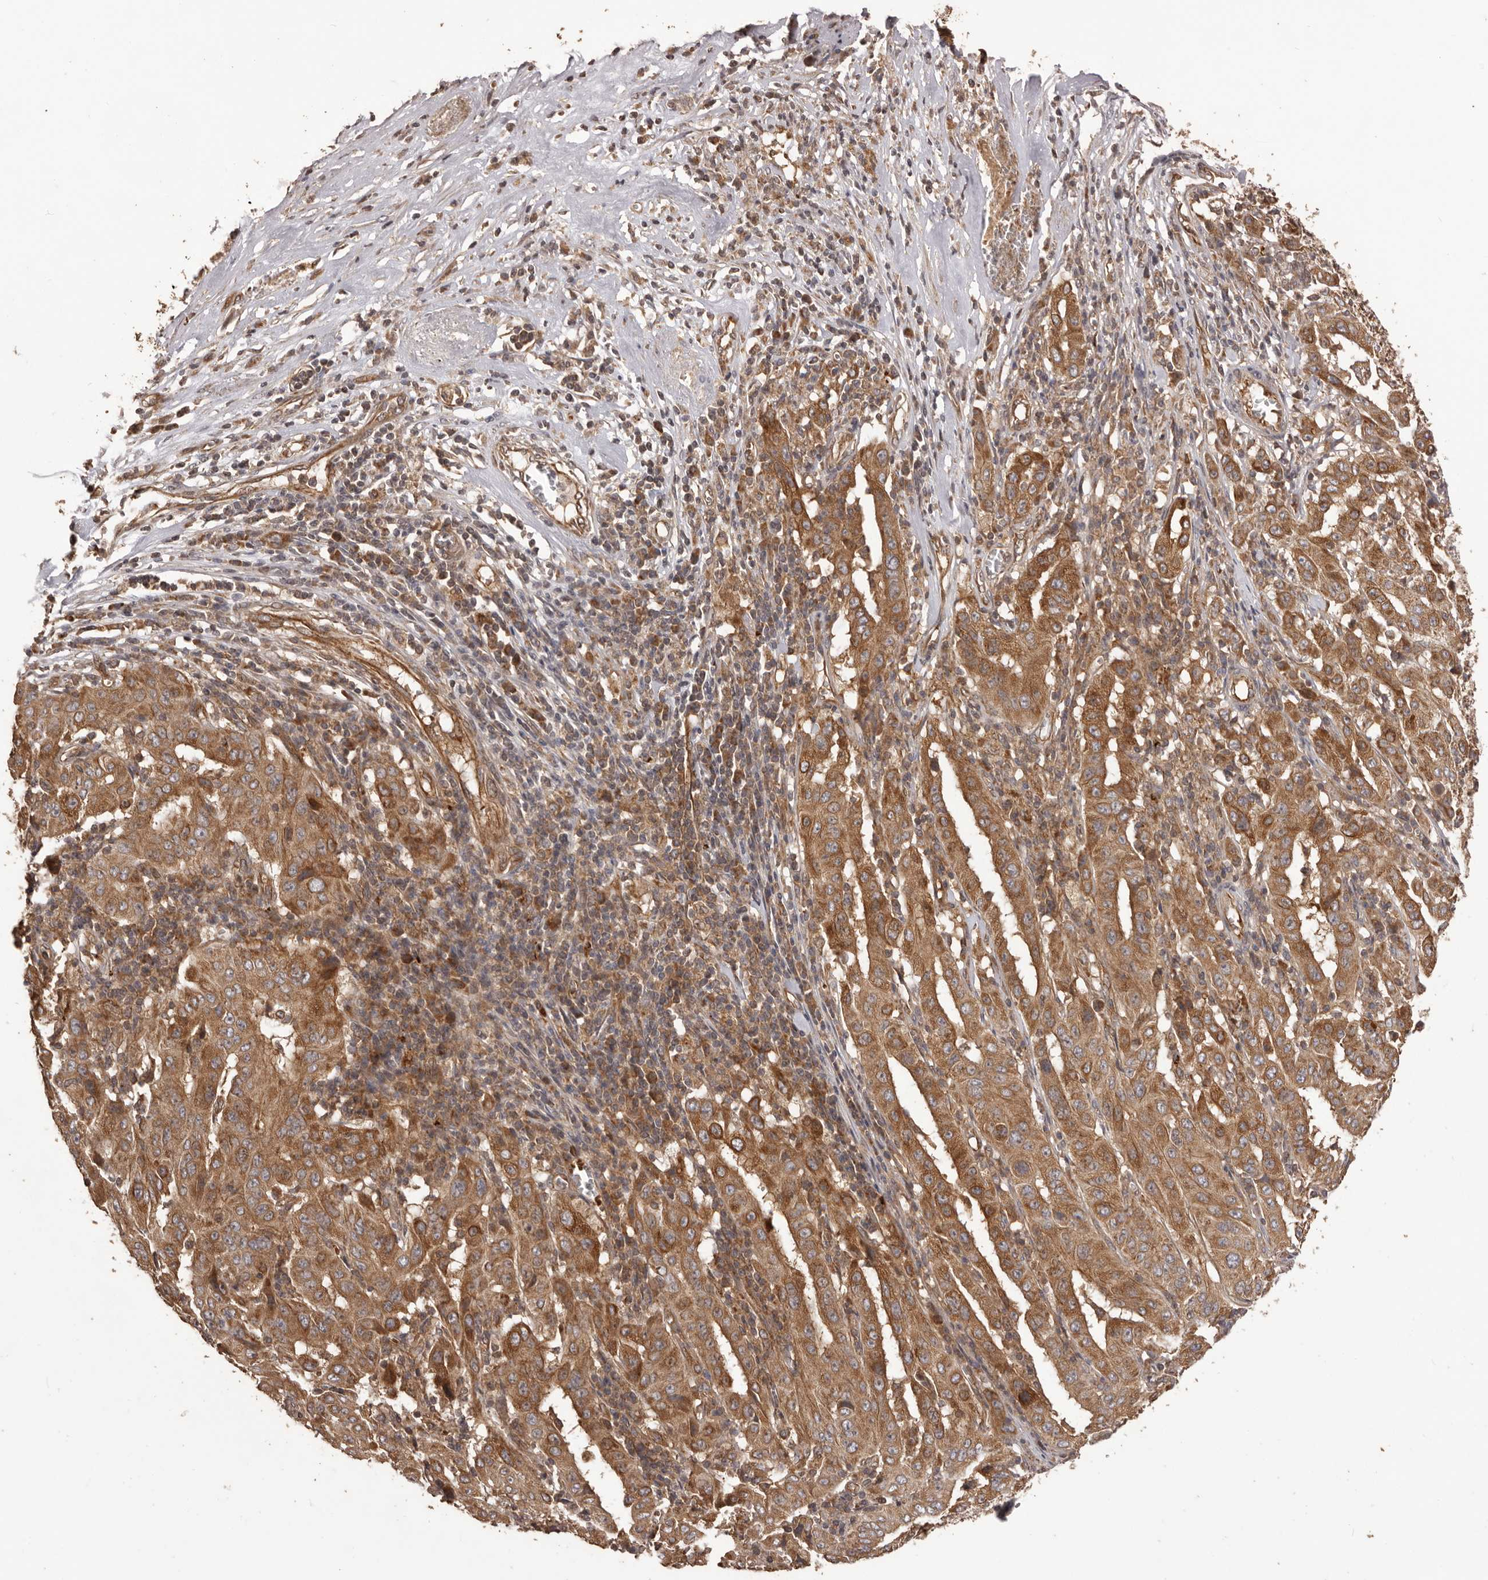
{"staining": {"intensity": "strong", "quantity": ">75%", "location": "cytoplasmic/membranous"}, "tissue": "pancreatic cancer", "cell_type": "Tumor cells", "image_type": "cancer", "snomed": [{"axis": "morphology", "description": "Adenocarcinoma, NOS"}, {"axis": "topography", "description": "Pancreas"}], "caption": "Brown immunohistochemical staining in adenocarcinoma (pancreatic) reveals strong cytoplasmic/membranous staining in approximately >75% of tumor cells.", "gene": "QRSL1", "patient": {"sex": "male", "age": 63}}